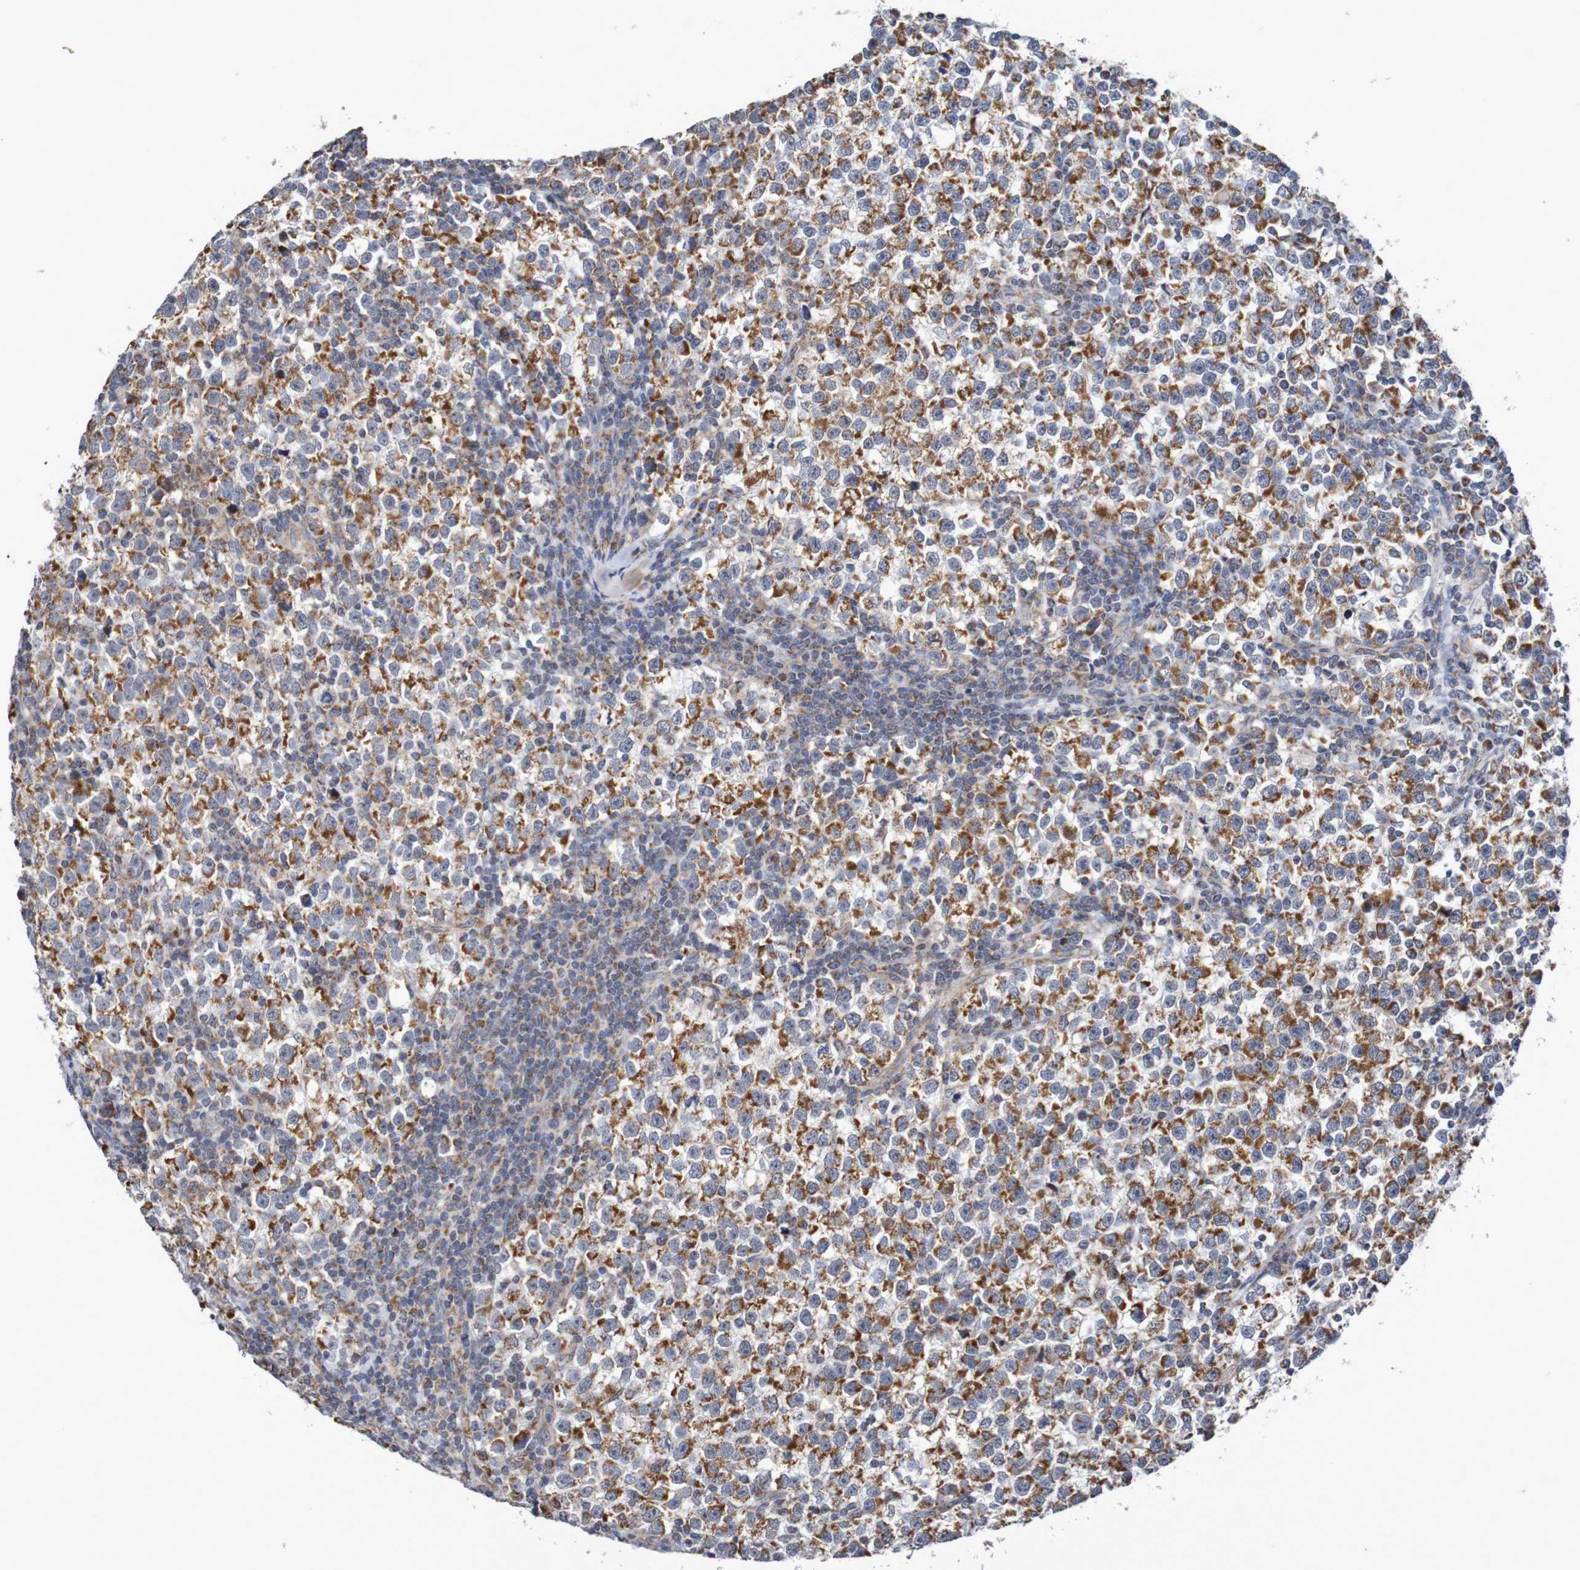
{"staining": {"intensity": "strong", "quantity": "25%-75%", "location": "cytoplasmic/membranous"}, "tissue": "testis cancer", "cell_type": "Tumor cells", "image_type": "cancer", "snomed": [{"axis": "morphology", "description": "Seminoma, NOS"}, {"axis": "topography", "description": "Testis"}], "caption": "High-magnification brightfield microscopy of testis cancer stained with DAB (3,3'-diaminobenzidine) (brown) and counterstained with hematoxylin (blue). tumor cells exhibit strong cytoplasmic/membranous positivity is appreciated in approximately25%-75% of cells.", "gene": "DVL1", "patient": {"sex": "male", "age": 43}}